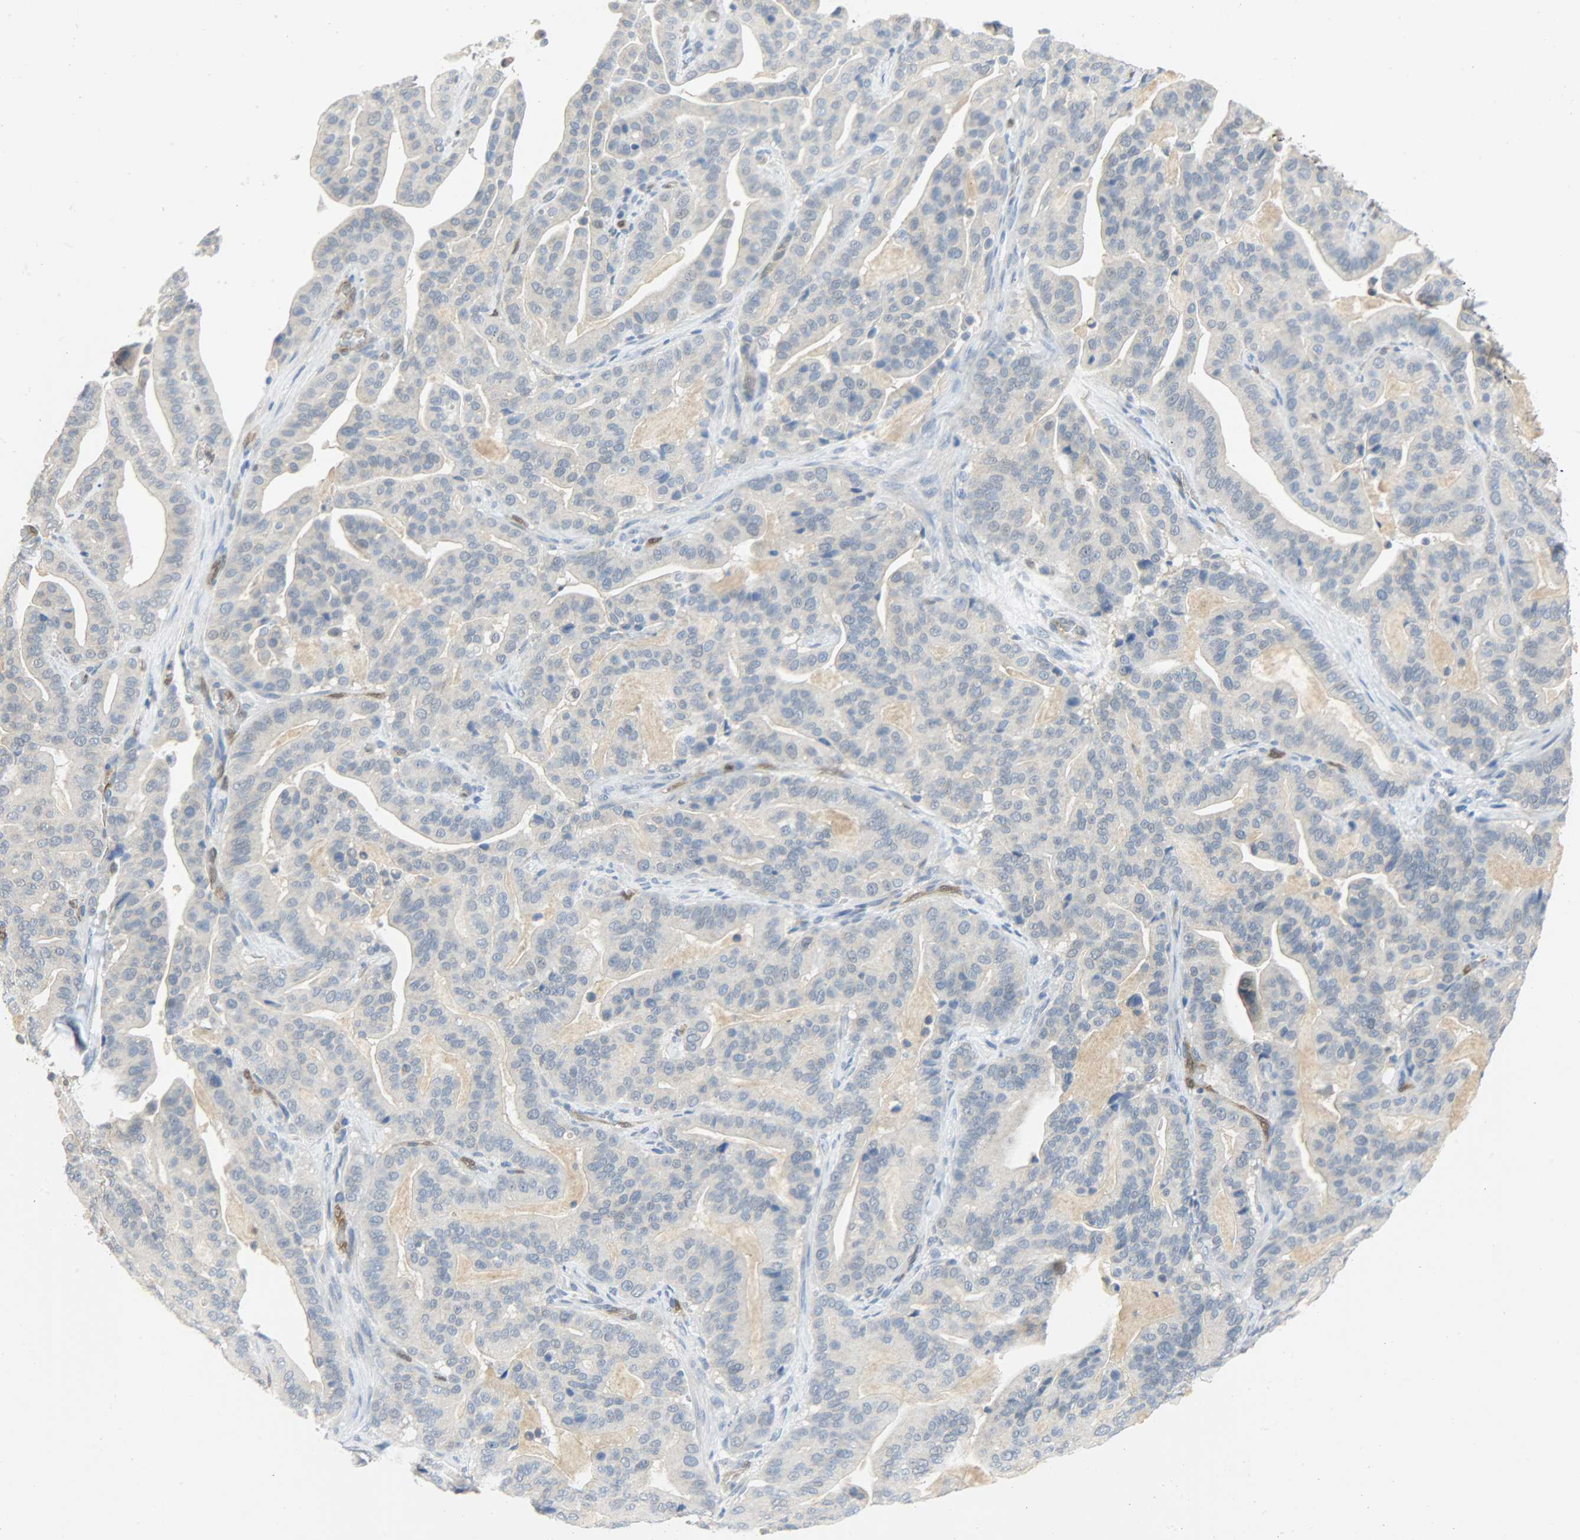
{"staining": {"intensity": "negative", "quantity": "none", "location": "none"}, "tissue": "pancreatic cancer", "cell_type": "Tumor cells", "image_type": "cancer", "snomed": [{"axis": "morphology", "description": "Adenocarcinoma, NOS"}, {"axis": "topography", "description": "Pancreas"}], "caption": "This photomicrograph is of pancreatic adenocarcinoma stained with immunohistochemistry (IHC) to label a protein in brown with the nuclei are counter-stained blue. There is no staining in tumor cells.", "gene": "FKBP1A", "patient": {"sex": "male", "age": 63}}